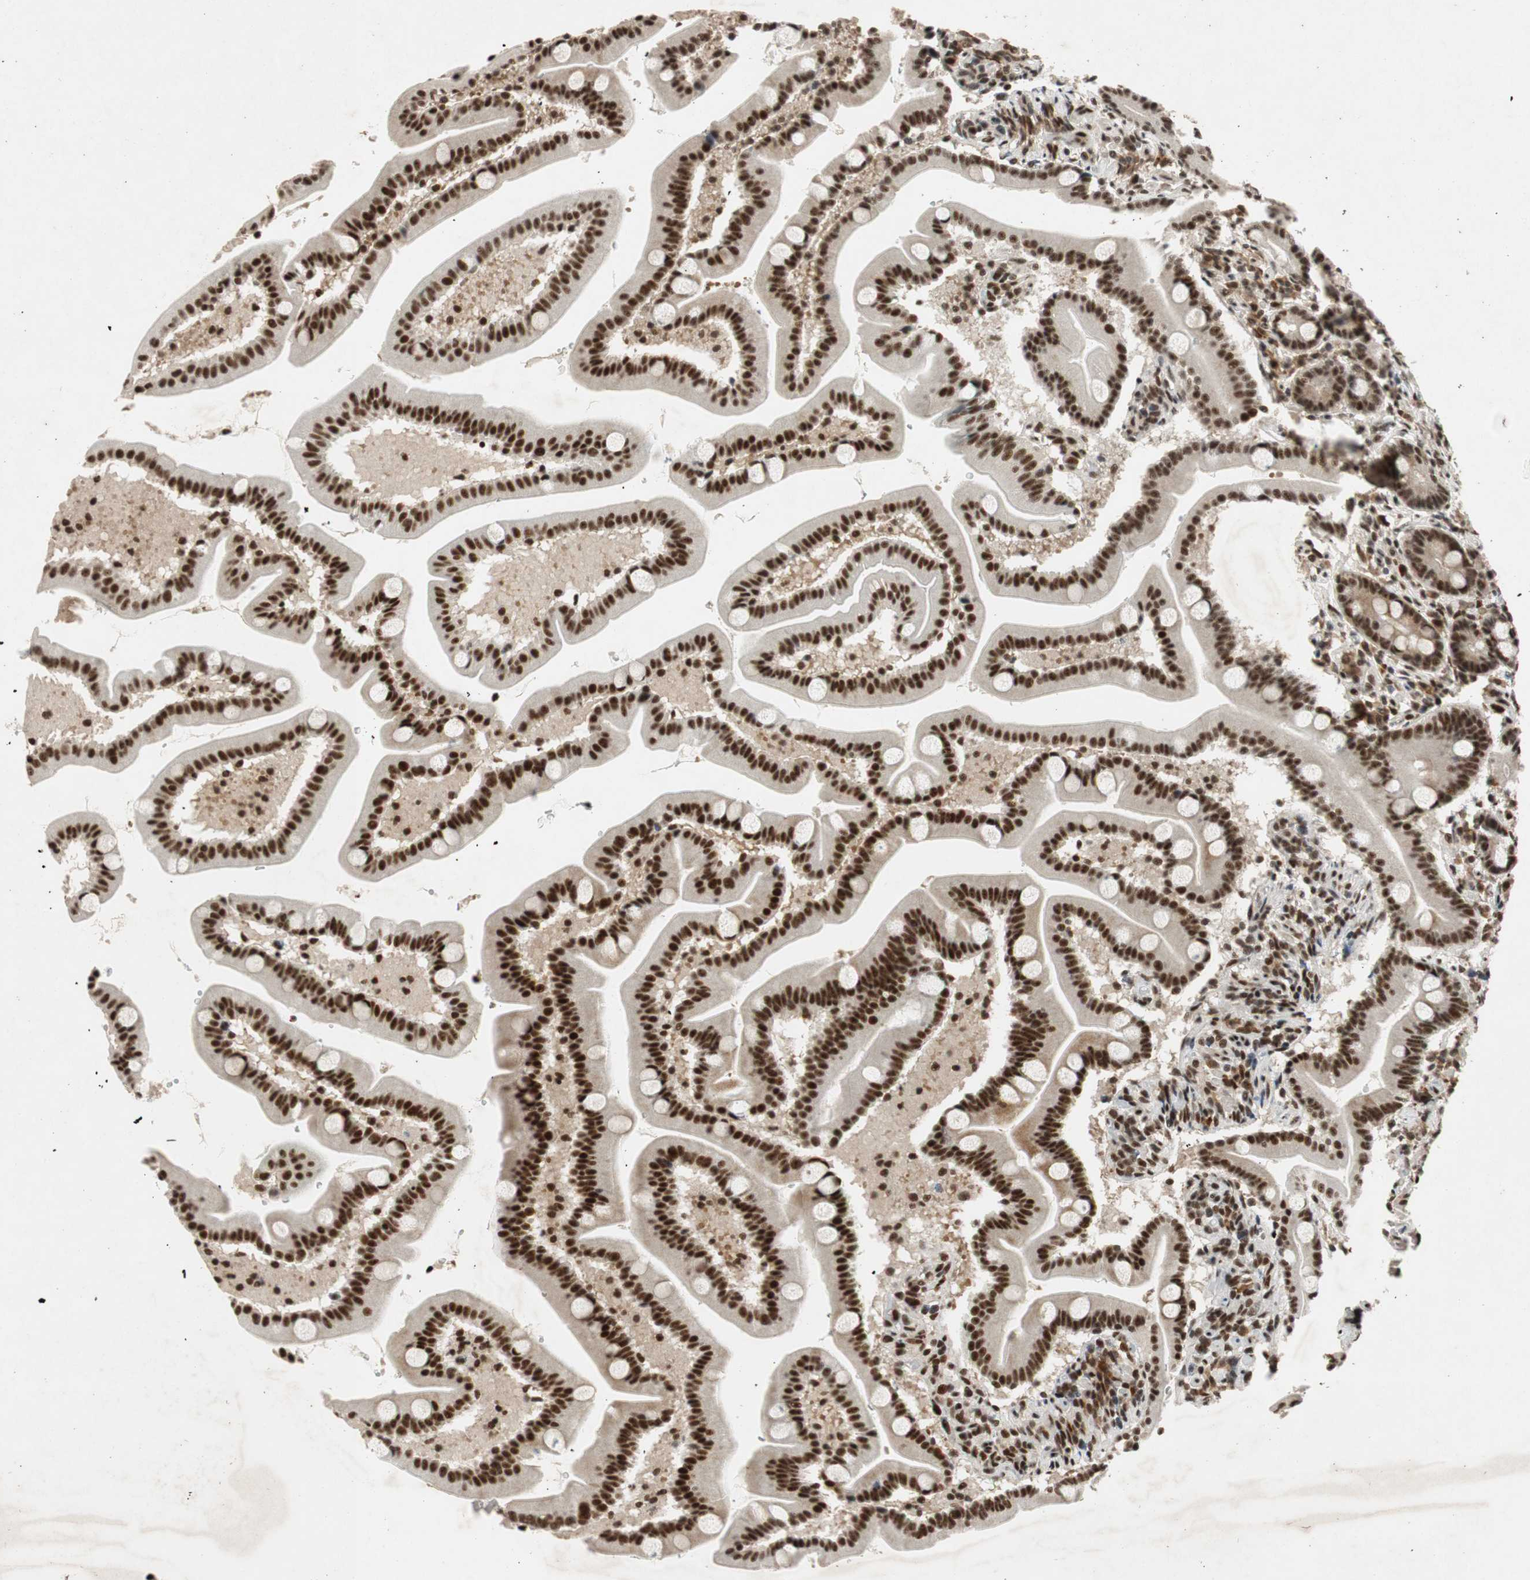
{"staining": {"intensity": "strong", "quantity": ">75%", "location": "nuclear"}, "tissue": "duodenum", "cell_type": "Glandular cells", "image_type": "normal", "snomed": [{"axis": "morphology", "description": "Normal tissue, NOS"}, {"axis": "topography", "description": "Duodenum"}], "caption": "IHC of benign duodenum reveals high levels of strong nuclear expression in about >75% of glandular cells.", "gene": "NCBP3", "patient": {"sex": "male", "age": 54}}